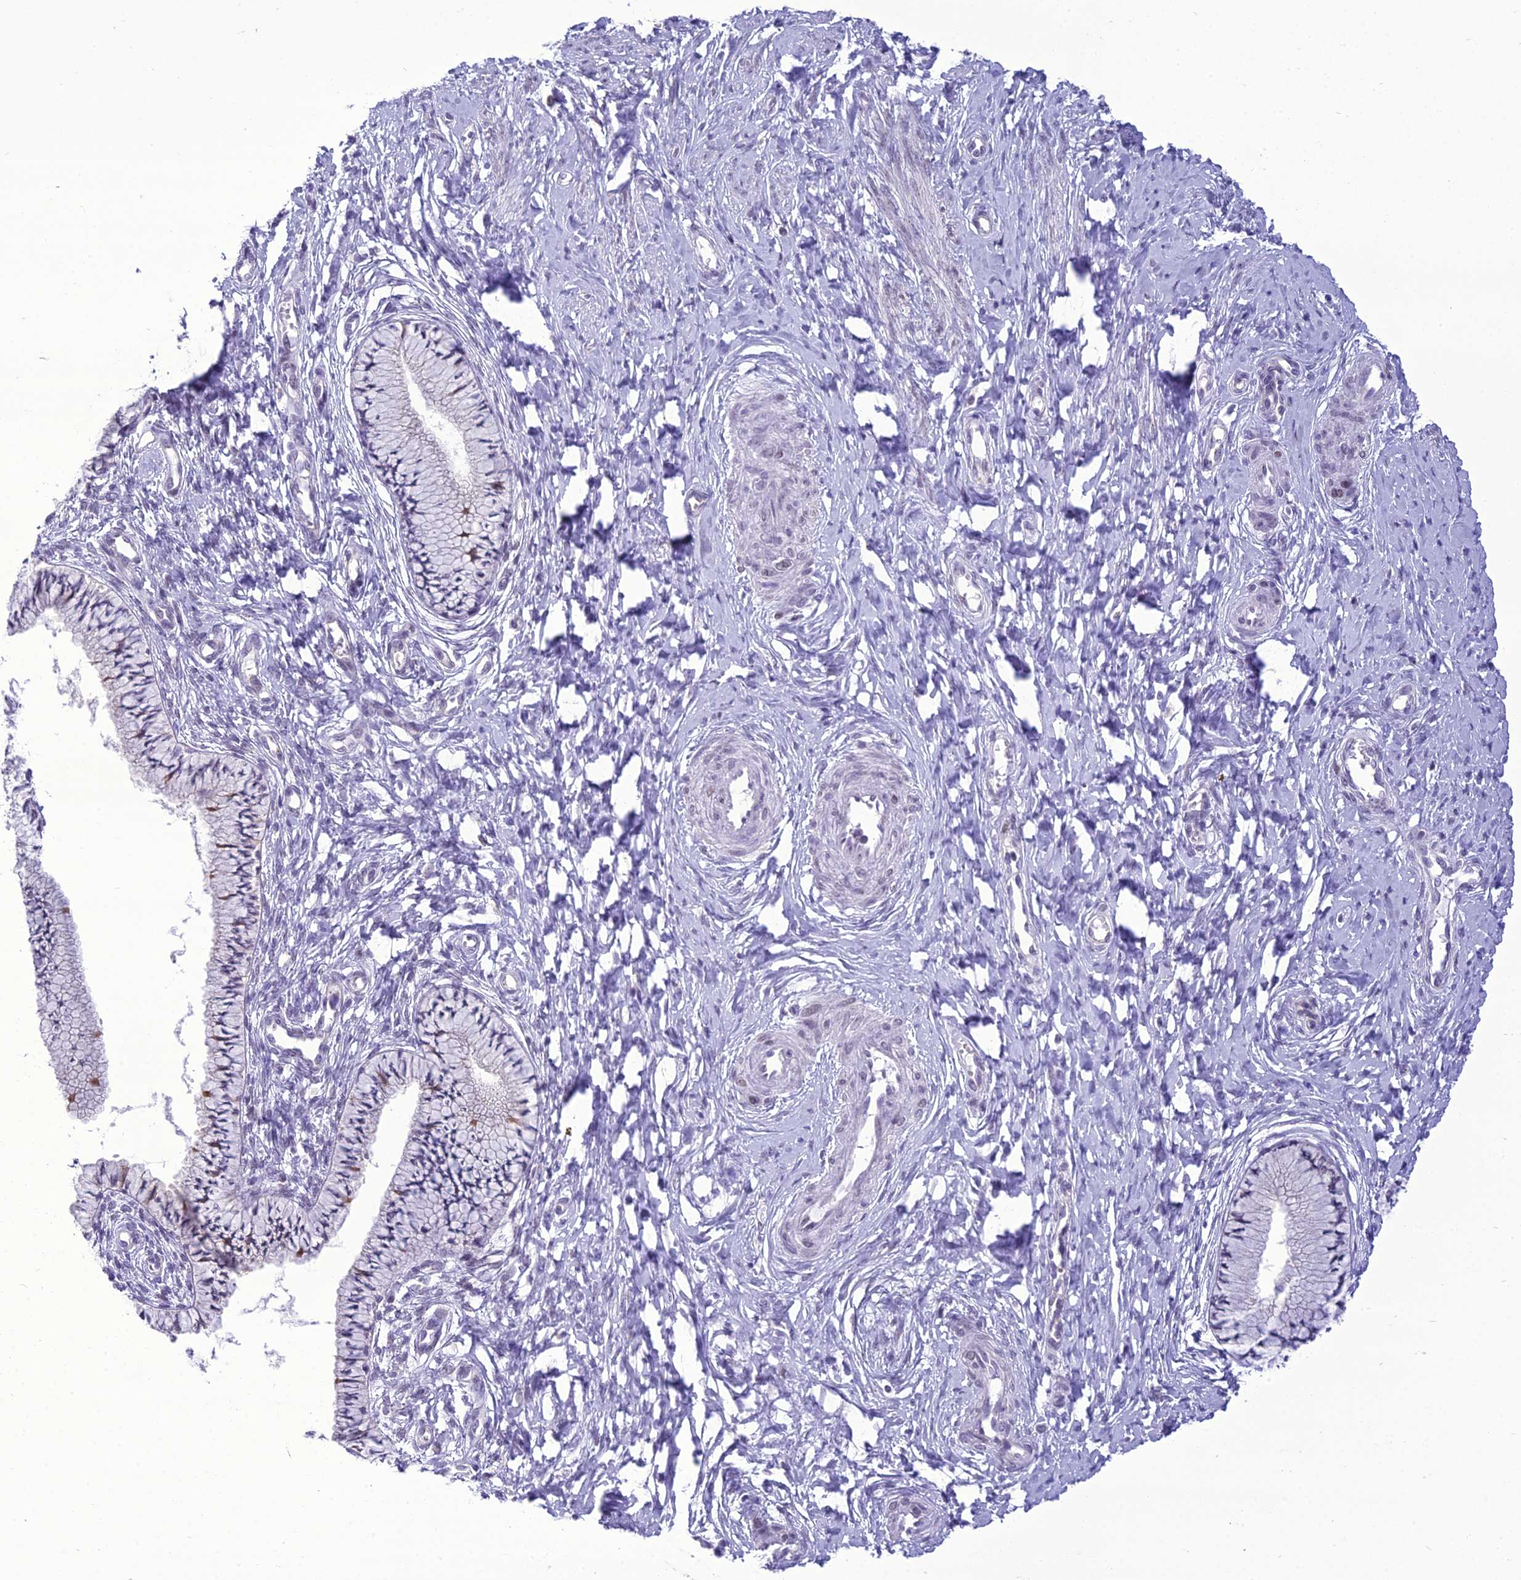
{"staining": {"intensity": "moderate", "quantity": "<25%", "location": "cytoplasmic/membranous"}, "tissue": "cervix", "cell_type": "Glandular cells", "image_type": "normal", "snomed": [{"axis": "morphology", "description": "Normal tissue, NOS"}, {"axis": "topography", "description": "Cervix"}], "caption": "Glandular cells exhibit low levels of moderate cytoplasmic/membranous staining in about <25% of cells in unremarkable human cervix. (DAB (3,3'-diaminobenzidine) IHC with brightfield microscopy, high magnification).", "gene": "B9D2", "patient": {"sex": "female", "age": 36}}